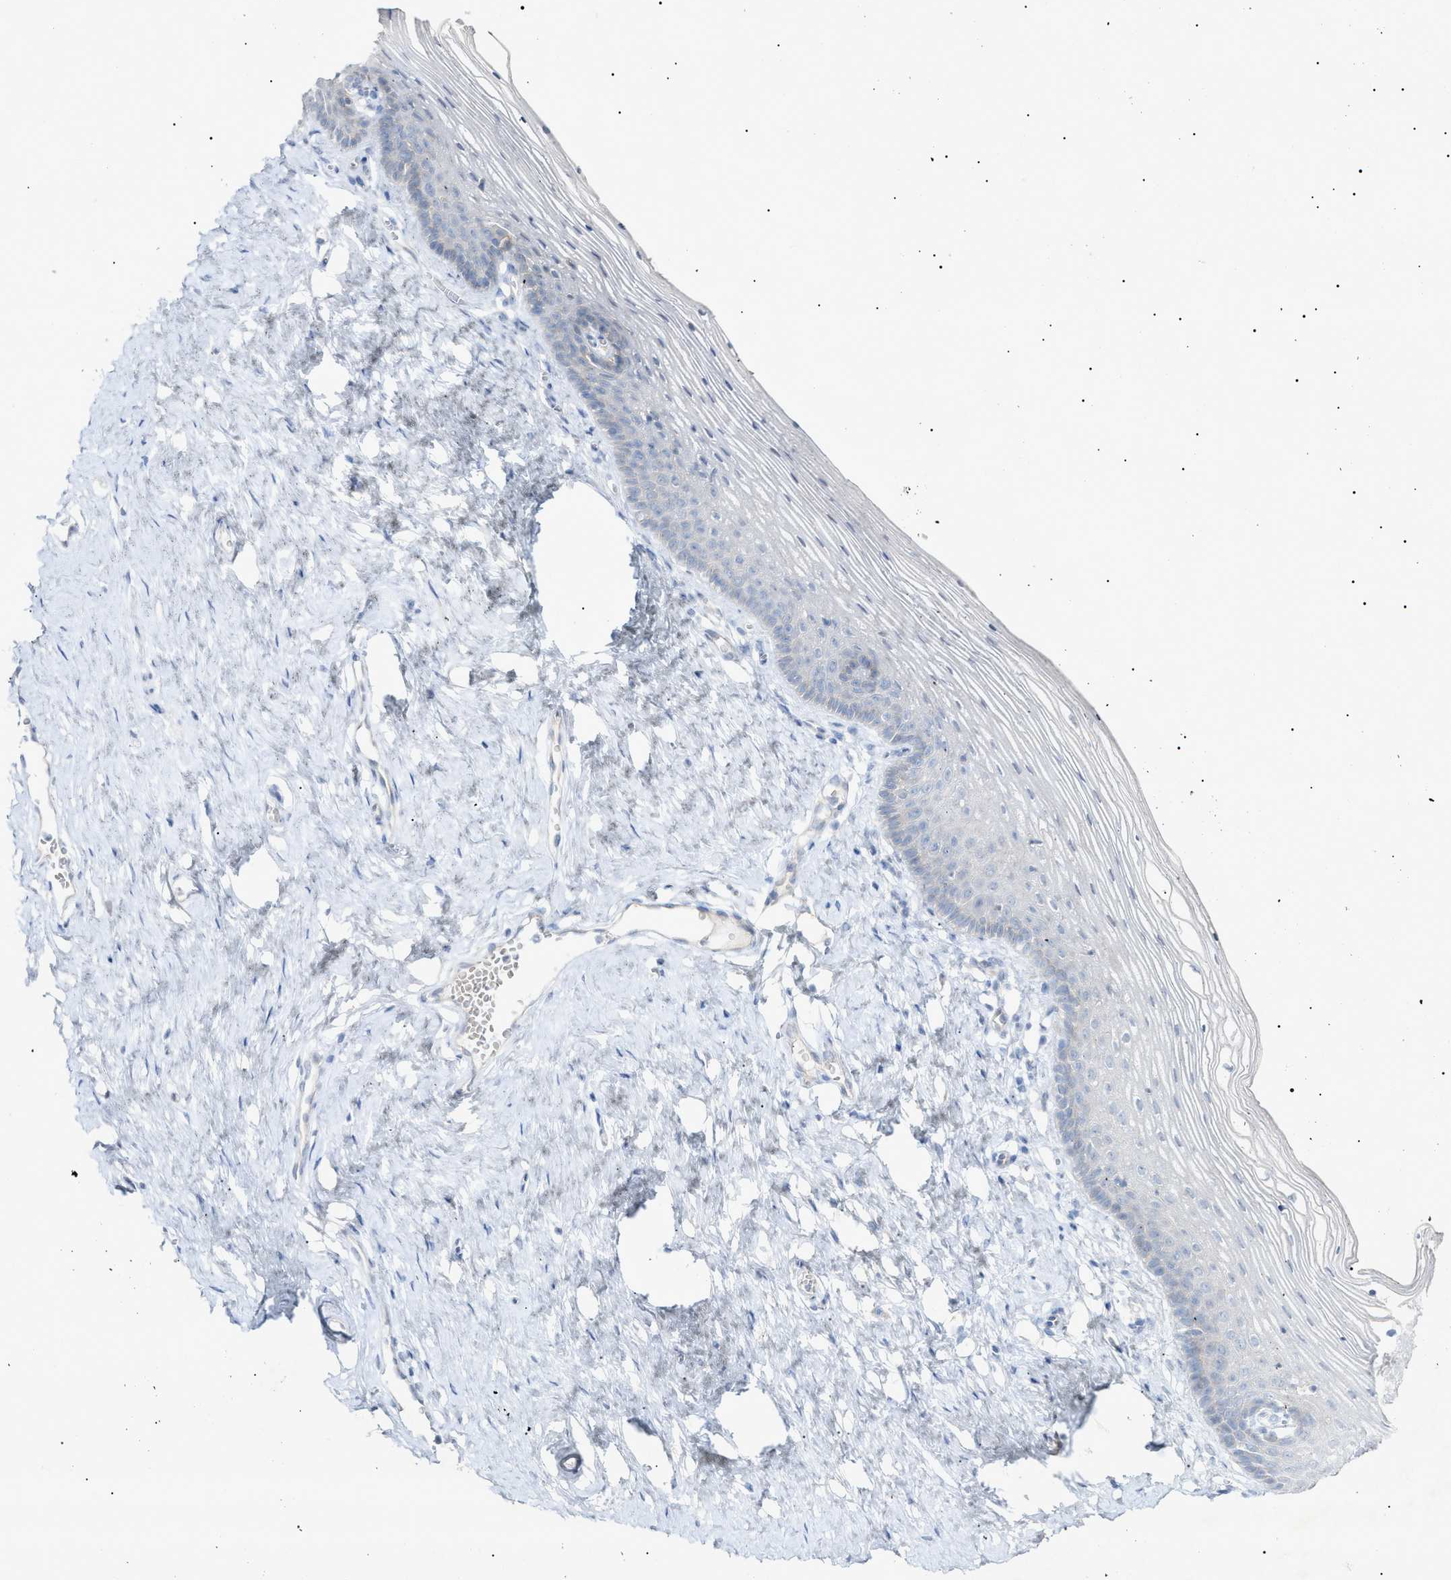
{"staining": {"intensity": "negative", "quantity": "none", "location": "none"}, "tissue": "vagina", "cell_type": "Squamous epithelial cells", "image_type": "normal", "snomed": [{"axis": "morphology", "description": "Normal tissue, NOS"}, {"axis": "topography", "description": "Vagina"}], "caption": "The histopathology image demonstrates no staining of squamous epithelial cells in normal vagina.", "gene": "SLC25A31", "patient": {"sex": "female", "age": 32}}